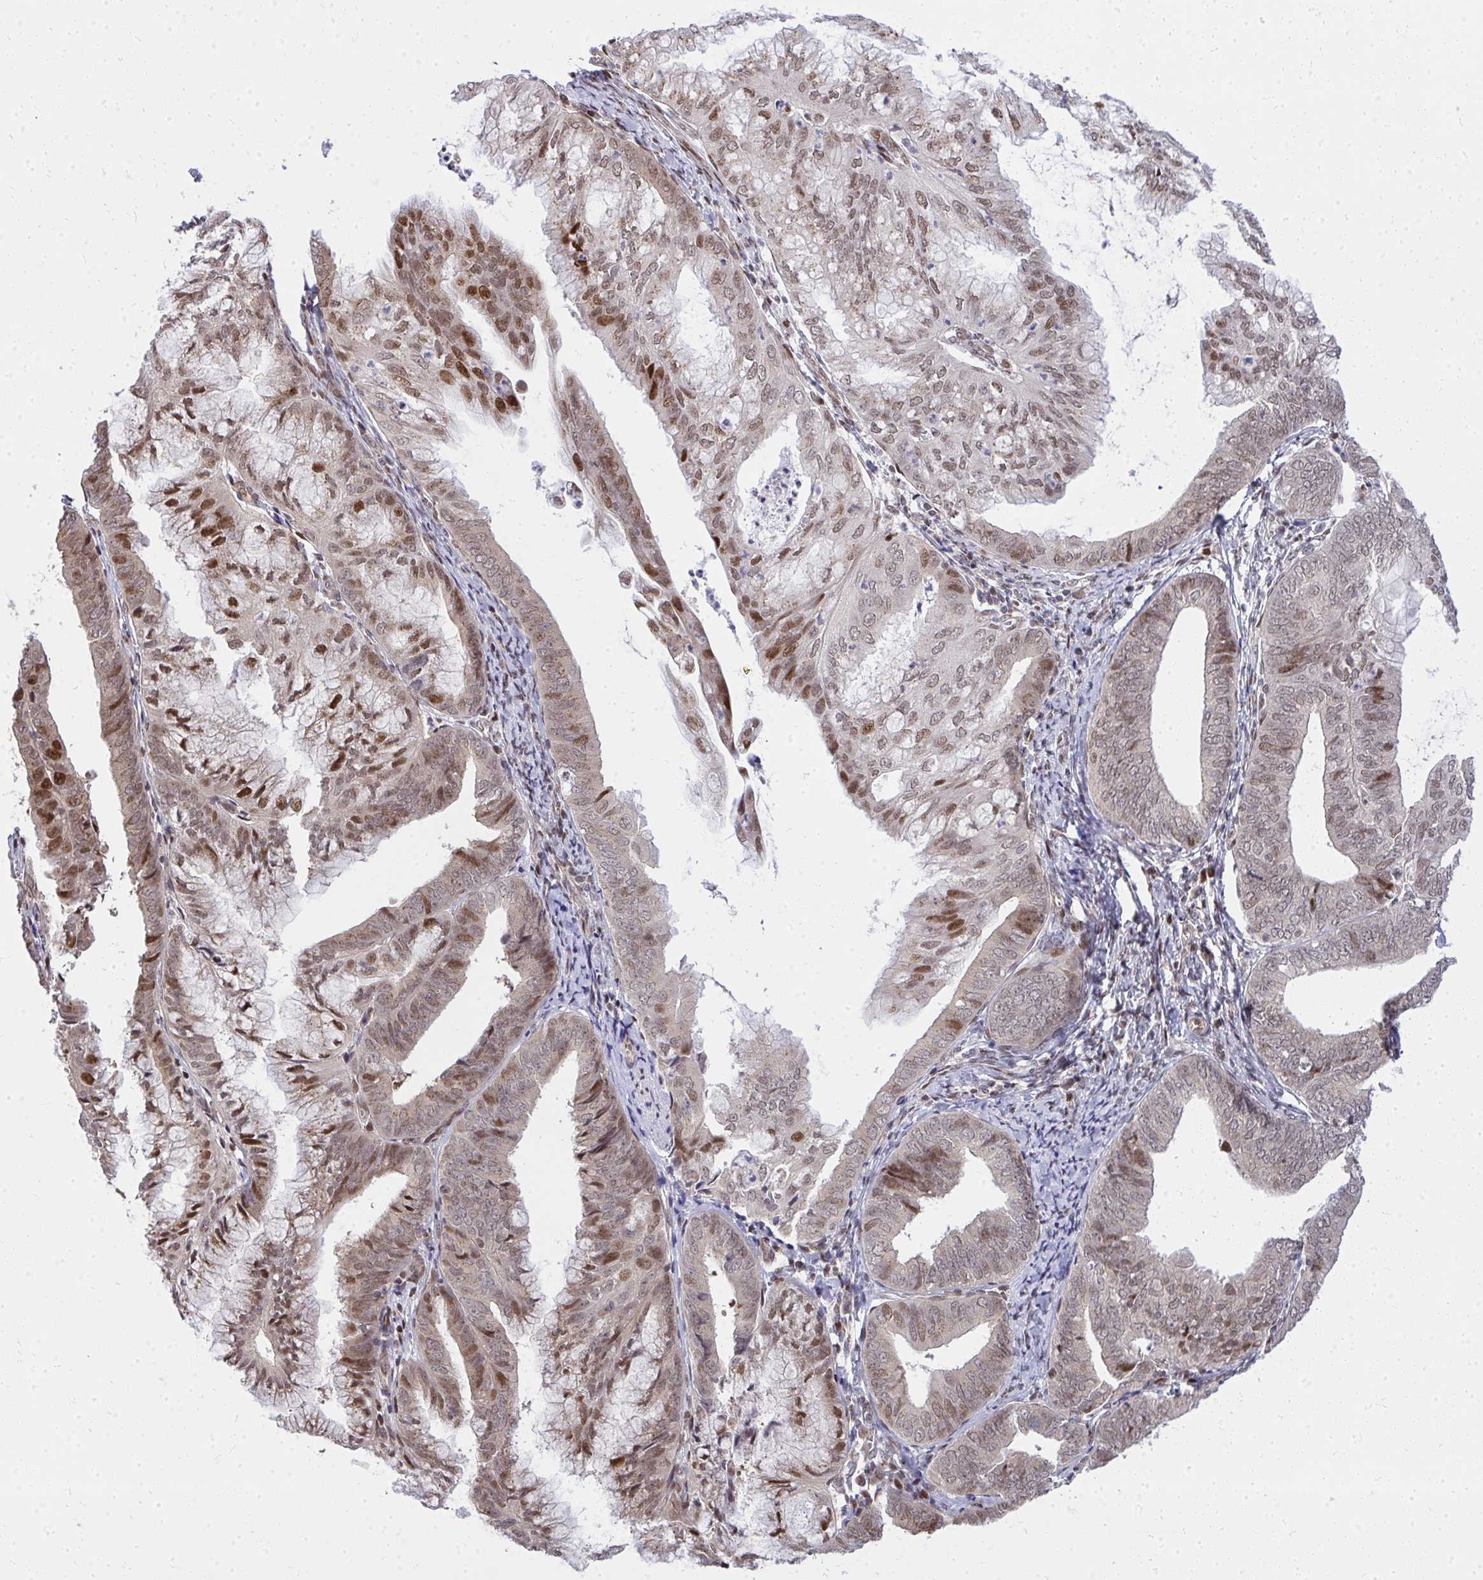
{"staining": {"intensity": "moderate", "quantity": "25%-75%", "location": "nuclear"}, "tissue": "endometrial cancer", "cell_type": "Tumor cells", "image_type": "cancer", "snomed": [{"axis": "morphology", "description": "Adenocarcinoma, NOS"}, {"axis": "topography", "description": "Endometrium"}], "caption": "Human endometrial adenocarcinoma stained with a protein marker reveals moderate staining in tumor cells.", "gene": "PIGY", "patient": {"sex": "female", "age": 75}}